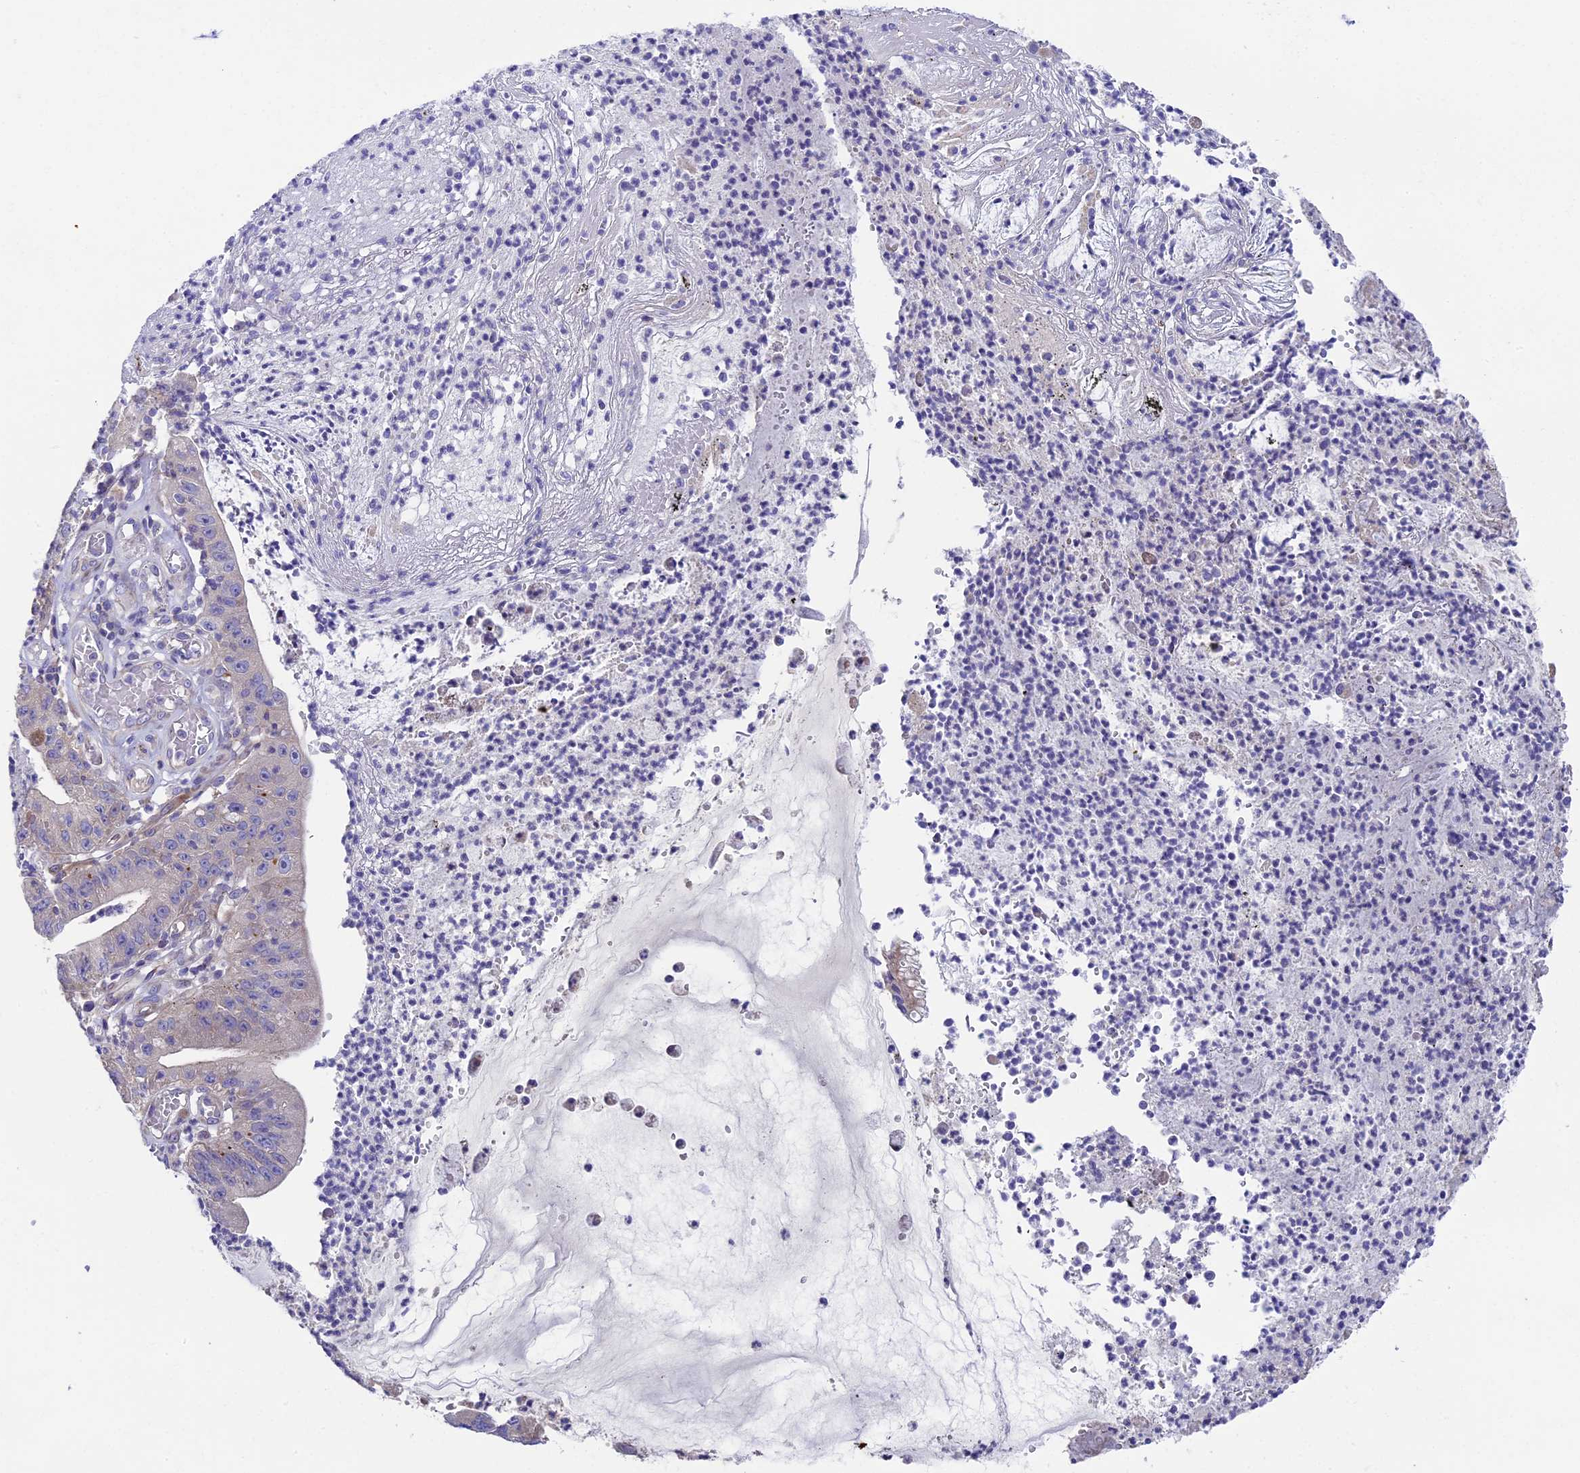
{"staining": {"intensity": "weak", "quantity": "<25%", "location": "cytoplasmic/membranous"}, "tissue": "stomach cancer", "cell_type": "Tumor cells", "image_type": "cancer", "snomed": [{"axis": "morphology", "description": "Adenocarcinoma, NOS"}, {"axis": "topography", "description": "Stomach"}], "caption": "Tumor cells show no significant protein staining in stomach cancer (adenocarcinoma). (Immunohistochemistry, brightfield microscopy, high magnification).", "gene": "PIGU", "patient": {"sex": "male", "age": 59}}